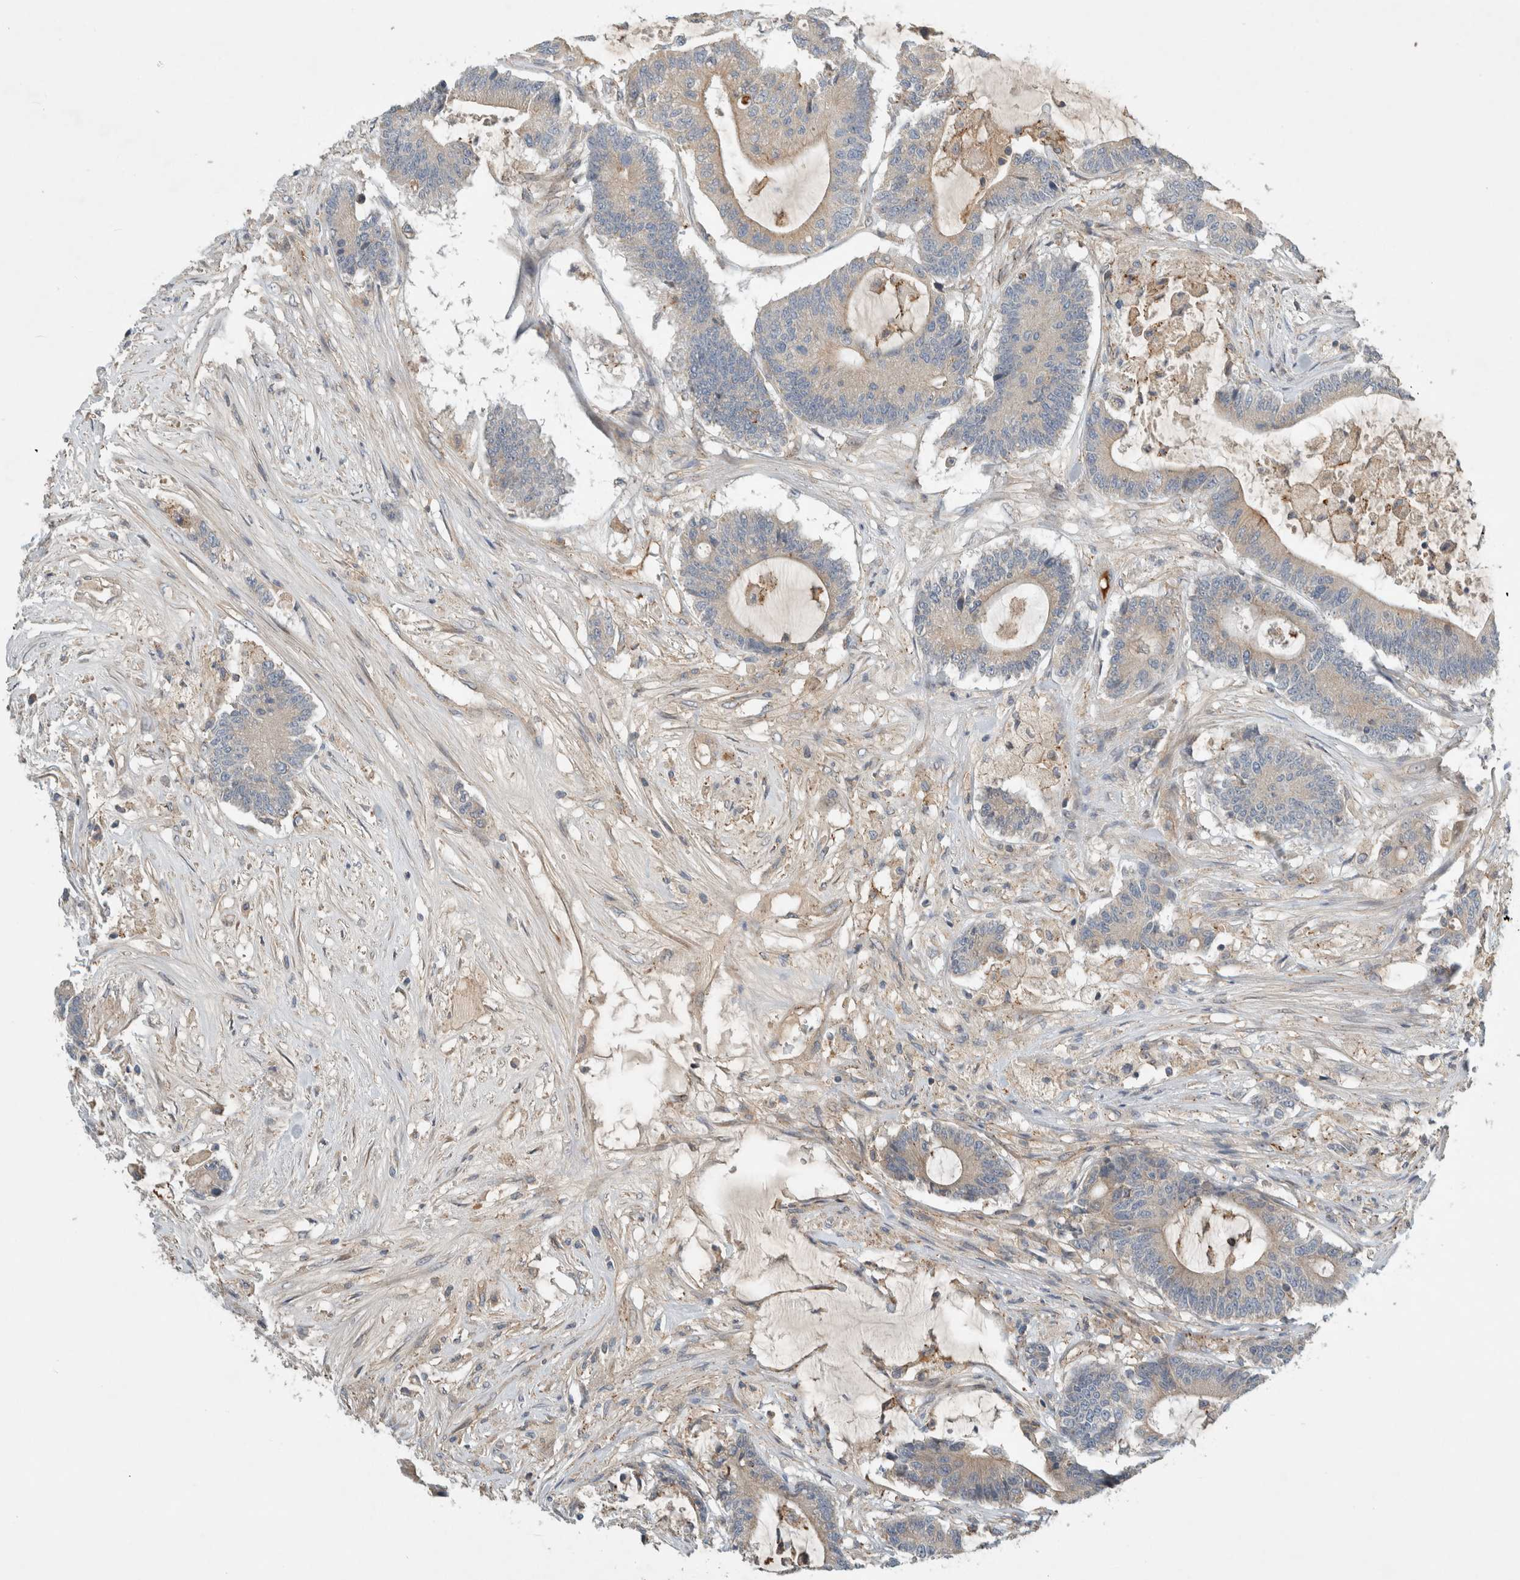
{"staining": {"intensity": "weak", "quantity": "25%-75%", "location": "cytoplasmic/membranous"}, "tissue": "colorectal cancer", "cell_type": "Tumor cells", "image_type": "cancer", "snomed": [{"axis": "morphology", "description": "Adenocarcinoma, NOS"}, {"axis": "topography", "description": "Colon"}], "caption": "Protein expression analysis of colorectal cancer (adenocarcinoma) displays weak cytoplasmic/membranous positivity in approximately 25%-75% of tumor cells.", "gene": "ARMC9", "patient": {"sex": "female", "age": 84}}